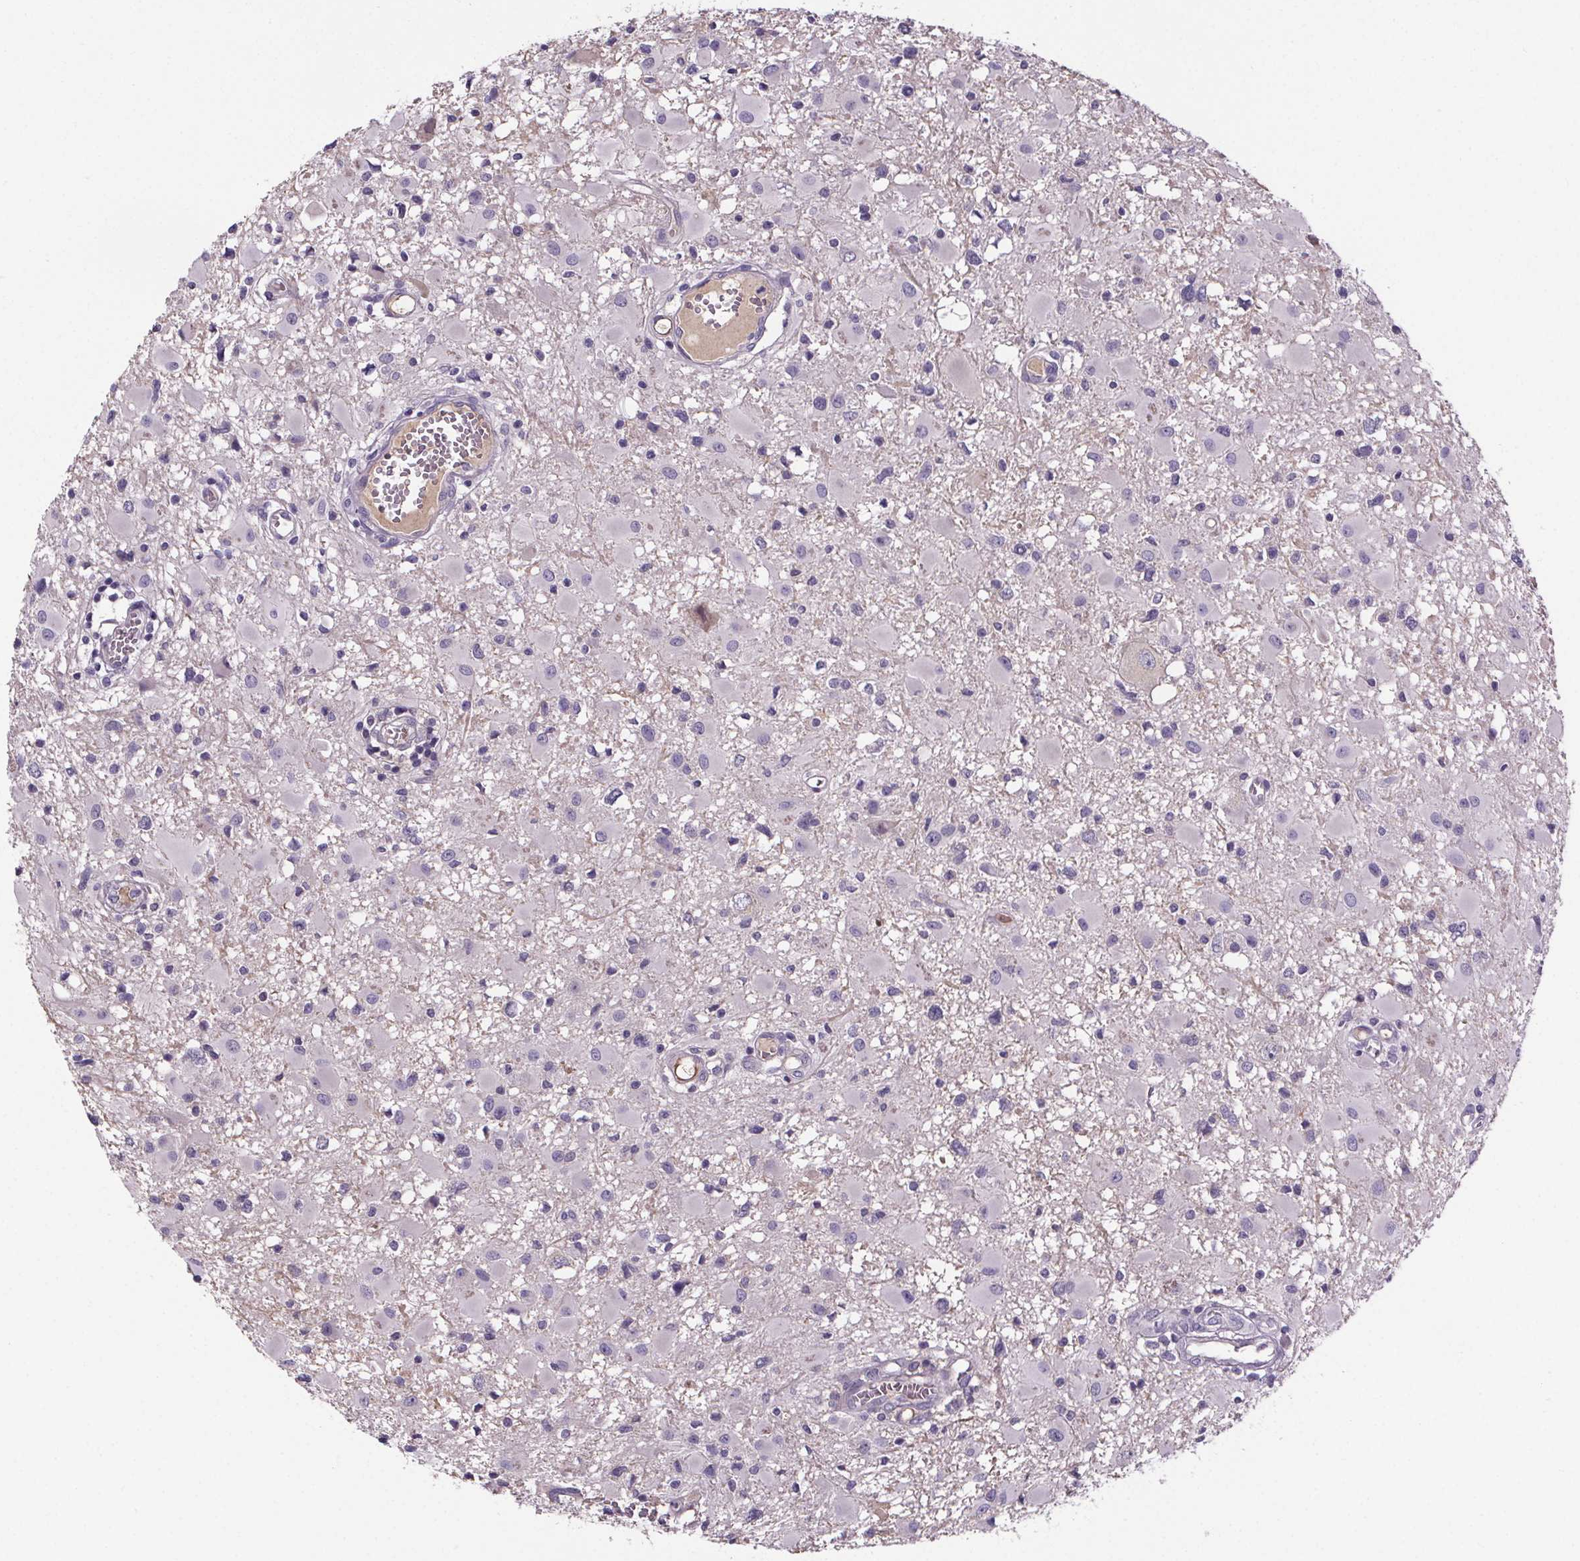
{"staining": {"intensity": "negative", "quantity": "none", "location": "none"}, "tissue": "glioma", "cell_type": "Tumor cells", "image_type": "cancer", "snomed": [{"axis": "morphology", "description": "Glioma, malignant, High grade"}, {"axis": "topography", "description": "Brain"}], "caption": "Tumor cells are negative for protein expression in human high-grade glioma (malignant).", "gene": "CUBN", "patient": {"sex": "male", "age": 54}}